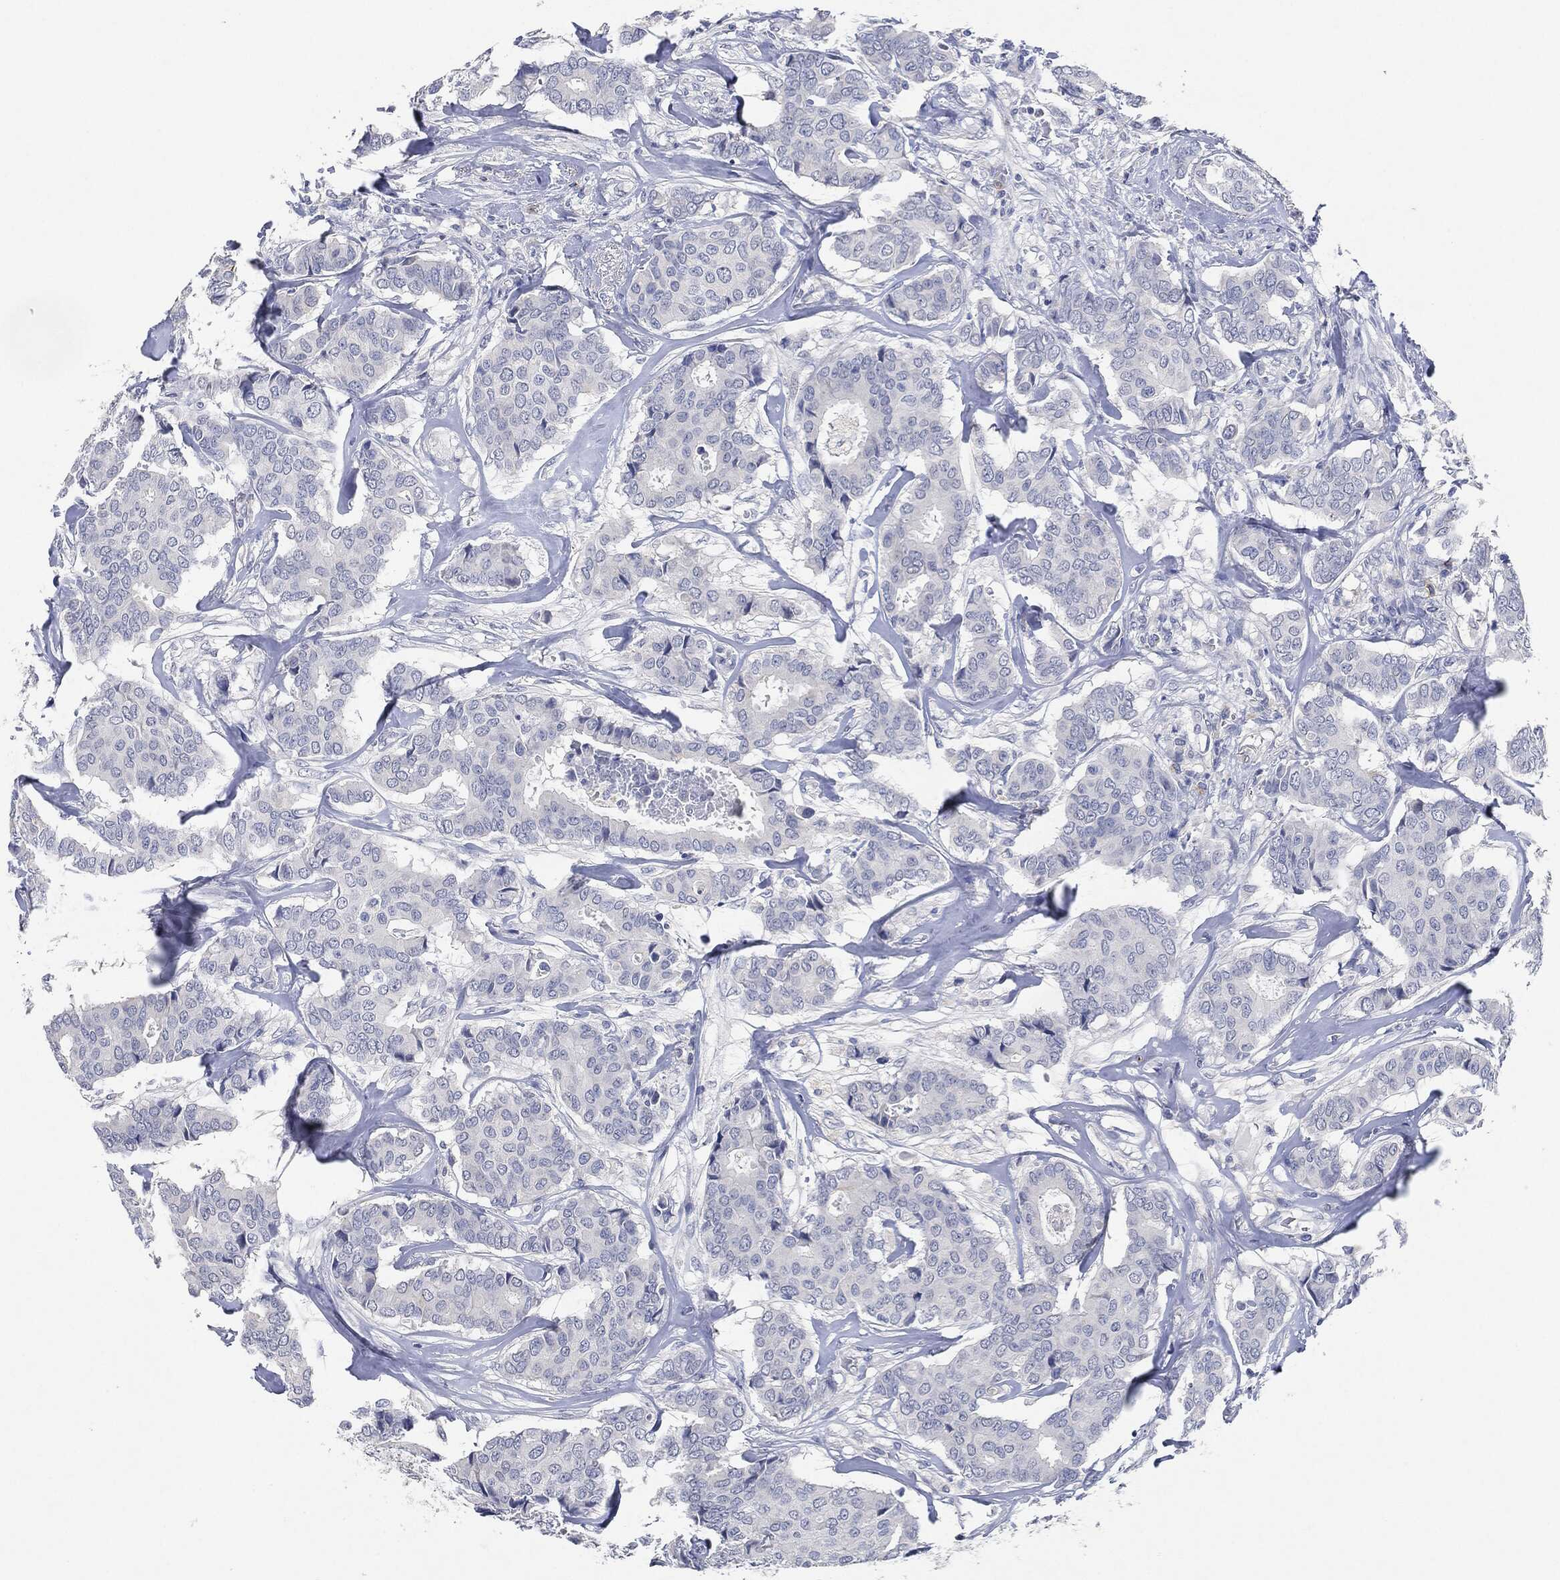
{"staining": {"intensity": "negative", "quantity": "none", "location": "none"}, "tissue": "breast cancer", "cell_type": "Tumor cells", "image_type": "cancer", "snomed": [{"axis": "morphology", "description": "Duct carcinoma"}, {"axis": "topography", "description": "Breast"}], "caption": "This is a histopathology image of immunohistochemistry staining of breast cancer (intraductal carcinoma), which shows no staining in tumor cells.", "gene": "NTRK1", "patient": {"sex": "female", "age": 75}}